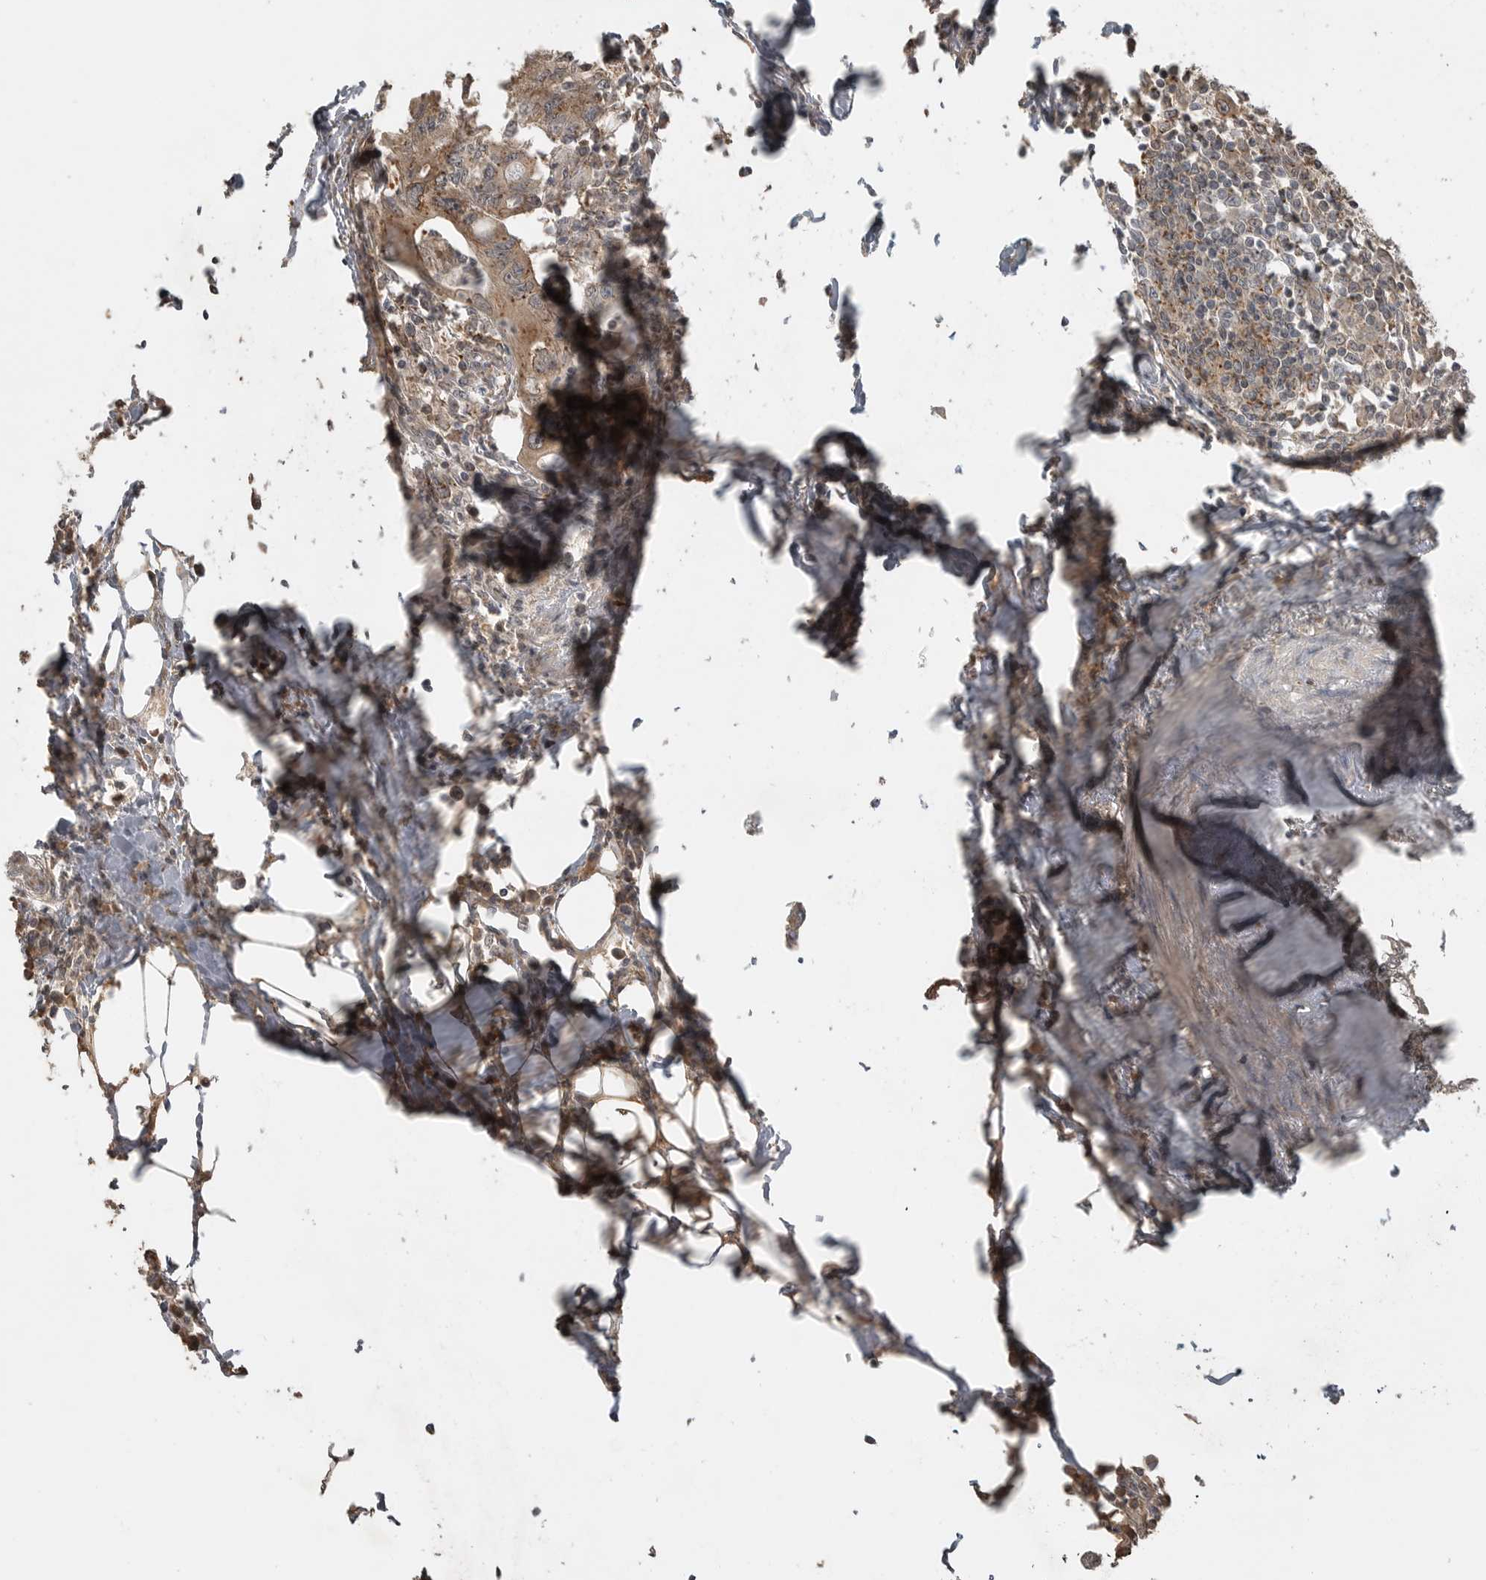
{"staining": {"intensity": "moderate", "quantity": ">75%", "location": "cytoplasmic/membranous"}, "tissue": "colorectal cancer", "cell_type": "Tumor cells", "image_type": "cancer", "snomed": [{"axis": "morphology", "description": "Adenocarcinoma, NOS"}, {"axis": "topography", "description": "Colon"}], "caption": "Brown immunohistochemical staining in human colorectal adenocarcinoma exhibits moderate cytoplasmic/membranous expression in about >75% of tumor cells. (brown staining indicates protein expression, while blue staining denotes nuclei).", "gene": "LLGL1", "patient": {"sex": "male", "age": 71}}